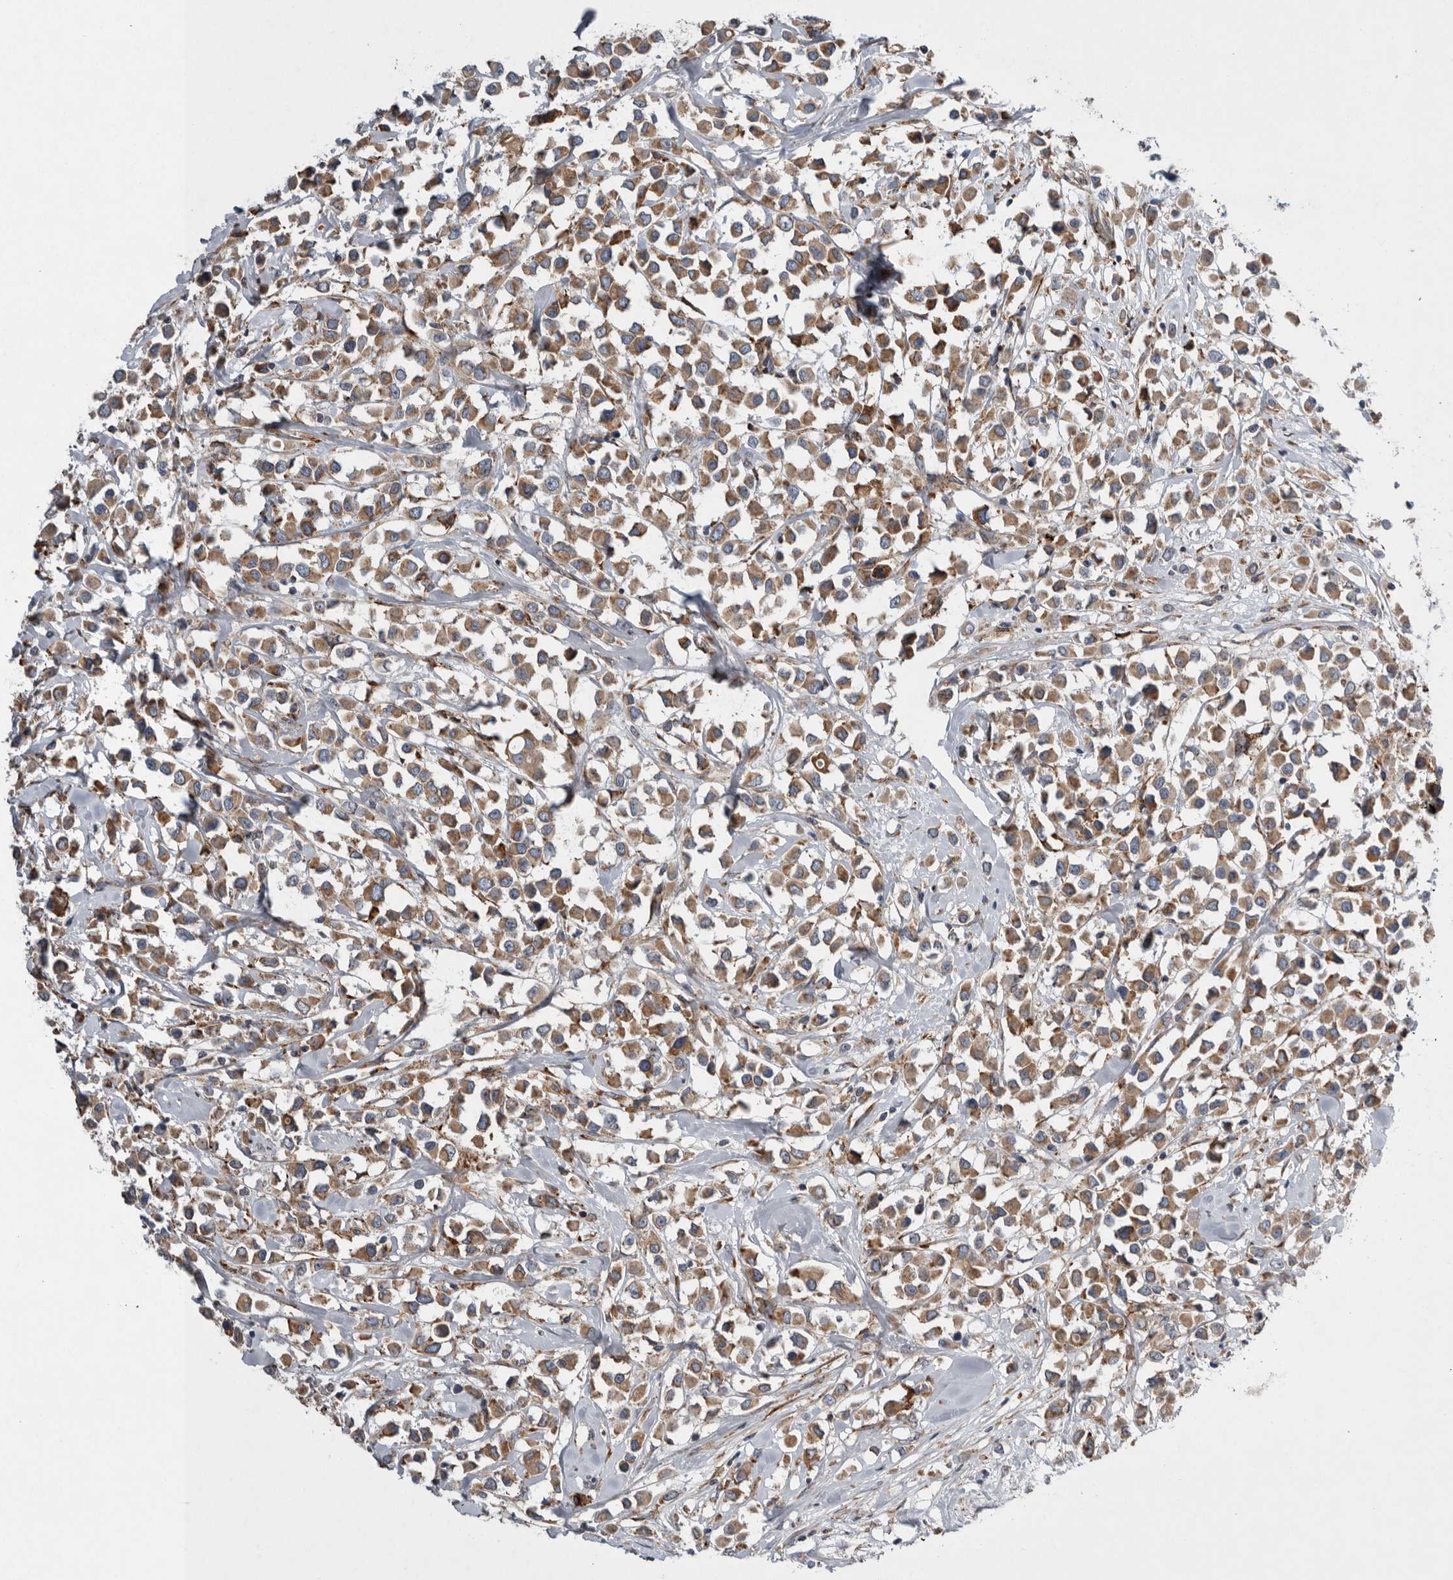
{"staining": {"intensity": "moderate", "quantity": ">75%", "location": "cytoplasmic/membranous"}, "tissue": "breast cancer", "cell_type": "Tumor cells", "image_type": "cancer", "snomed": [{"axis": "morphology", "description": "Duct carcinoma"}, {"axis": "topography", "description": "Breast"}], "caption": "Breast cancer stained with a brown dye shows moderate cytoplasmic/membranous positive positivity in about >75% of tumor cells.", "gene": "GANAB", "patient": {"sex": "female", "age": 61}}